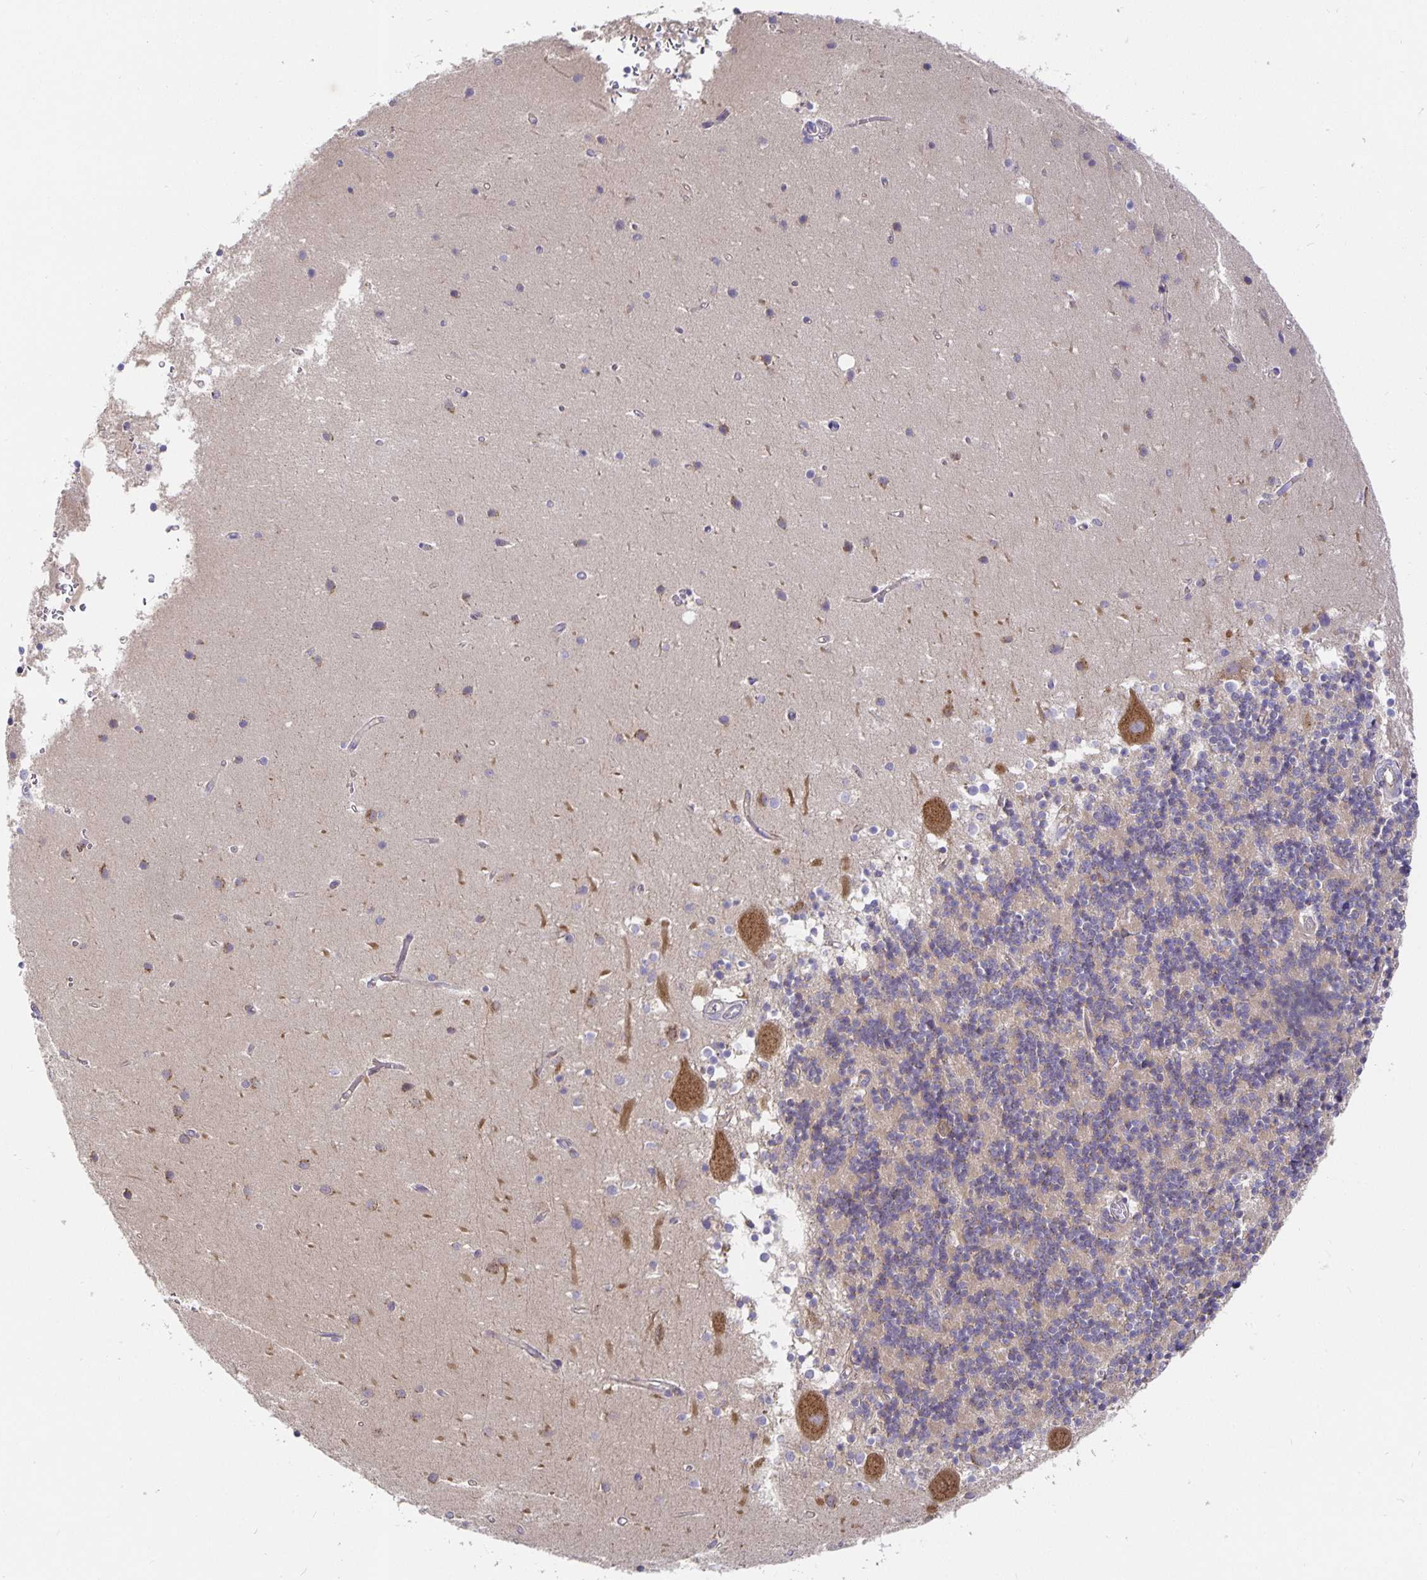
{"staining": {"intensity": "negative", "quantity": "none", "location": "none"}, "tissue": "cerebellum", "cell_type": "Cells in granular layer", "image_type": "normal", "snomed": [{"axis": "morphology", "description": "Normal tissue, NOS"}, {"axis": "topography", "description": "Cerebellum"}], "caption": "Immunohistochemistry (IHC) of unremarkable cerebellum shows no staining in cells in granular layer. (Stains: DAB immunohistochemistry (IHC) with hematoxylin counter stain, Microscopy: brightfield microscopy at high magnification).", "gene": "USO1", "patient": {"sex": "male", "age": 54}}